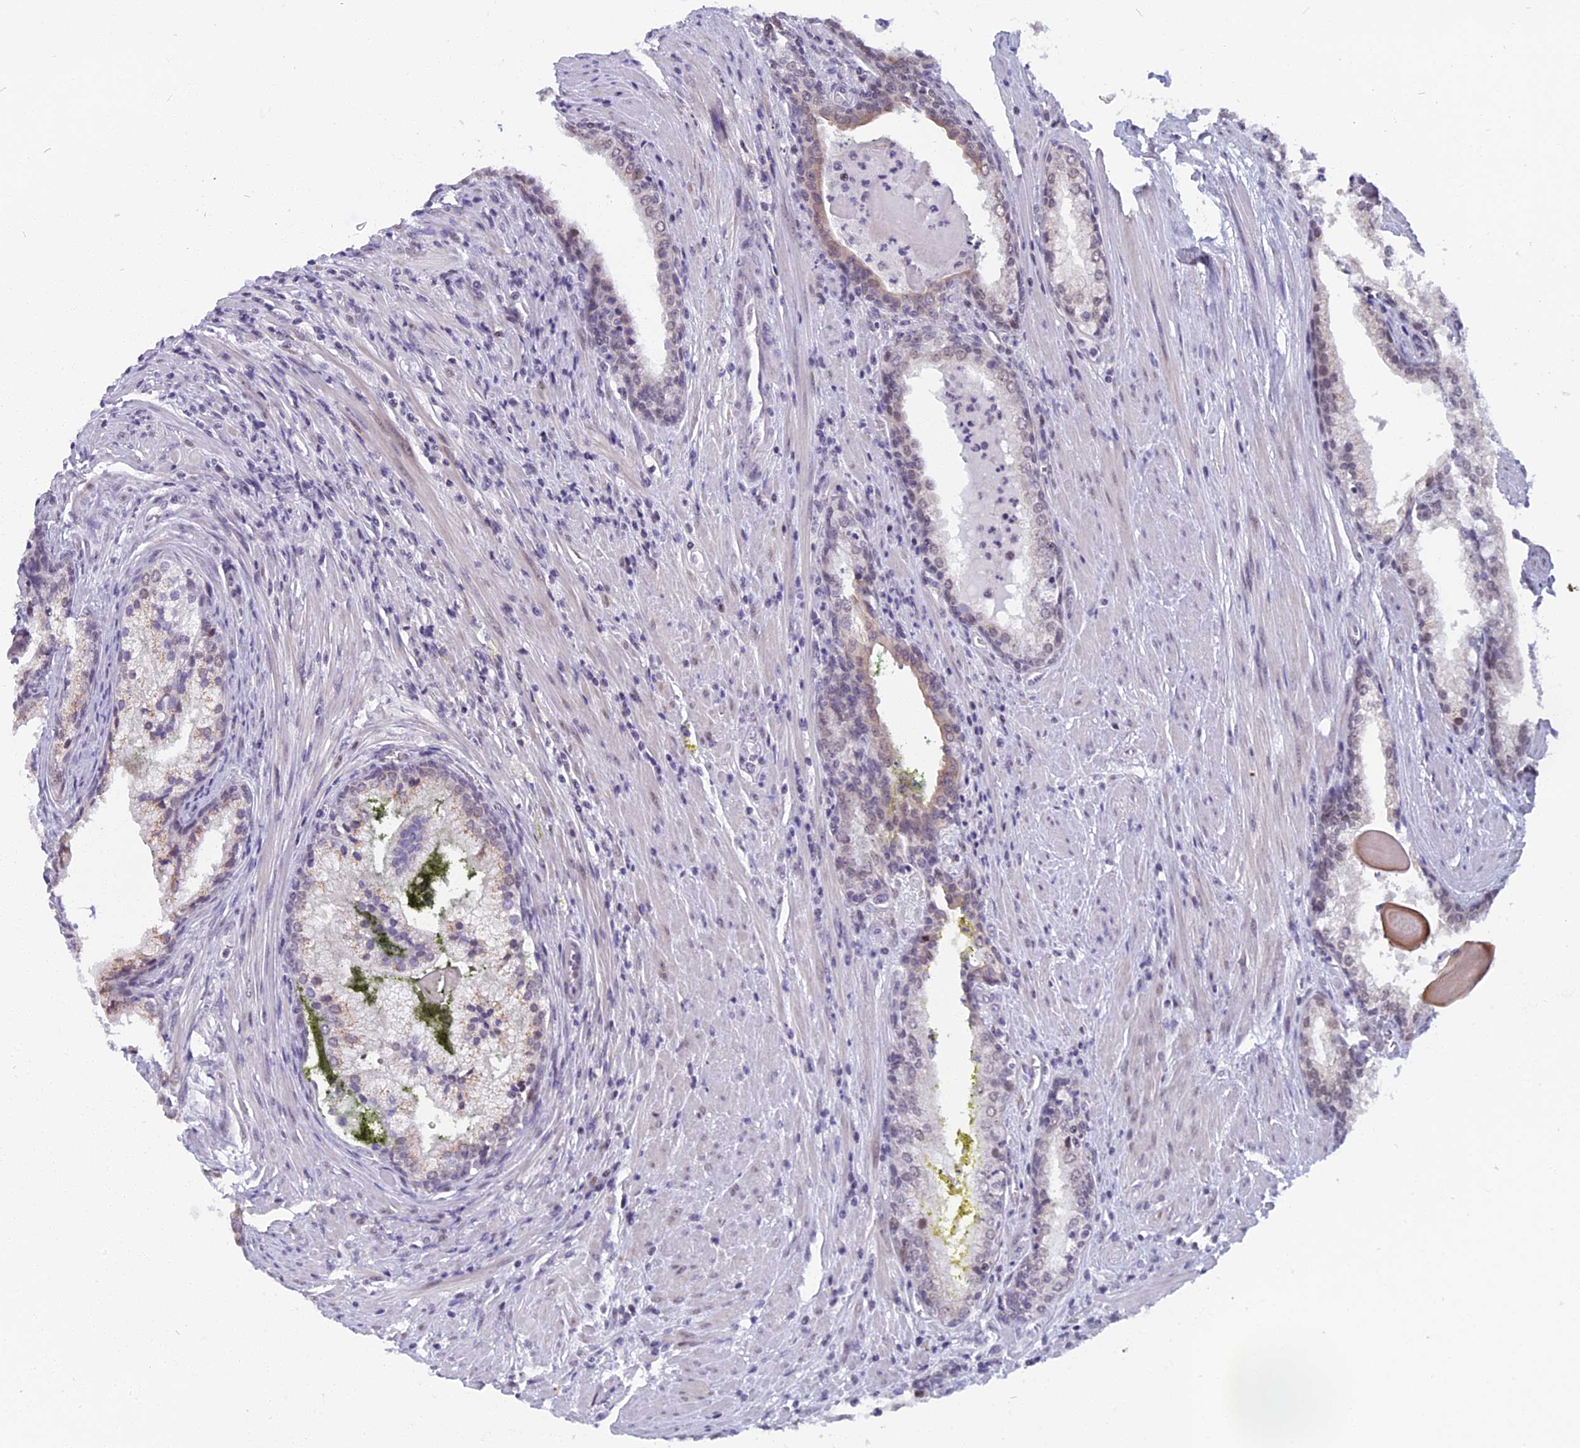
{"staining": {"intensity": "negative", "quantity": "none", "location": "none"}, "tissue": "prostate cancer", "cell_type": "Tumor cells", "image_type": "cancer", "snomed": [{"axis": "morphology", "description": "Adenocarcinoma, Low grade"}, {"axis": "topography", "description": "Prostate"}], "caption": "Low-grade adenocarcinoma (prostate) stained for a protein using IHC shows no staining tumor cells.", "gene": "CCDC113", "patient": {"sex": "male", "age": 54}}